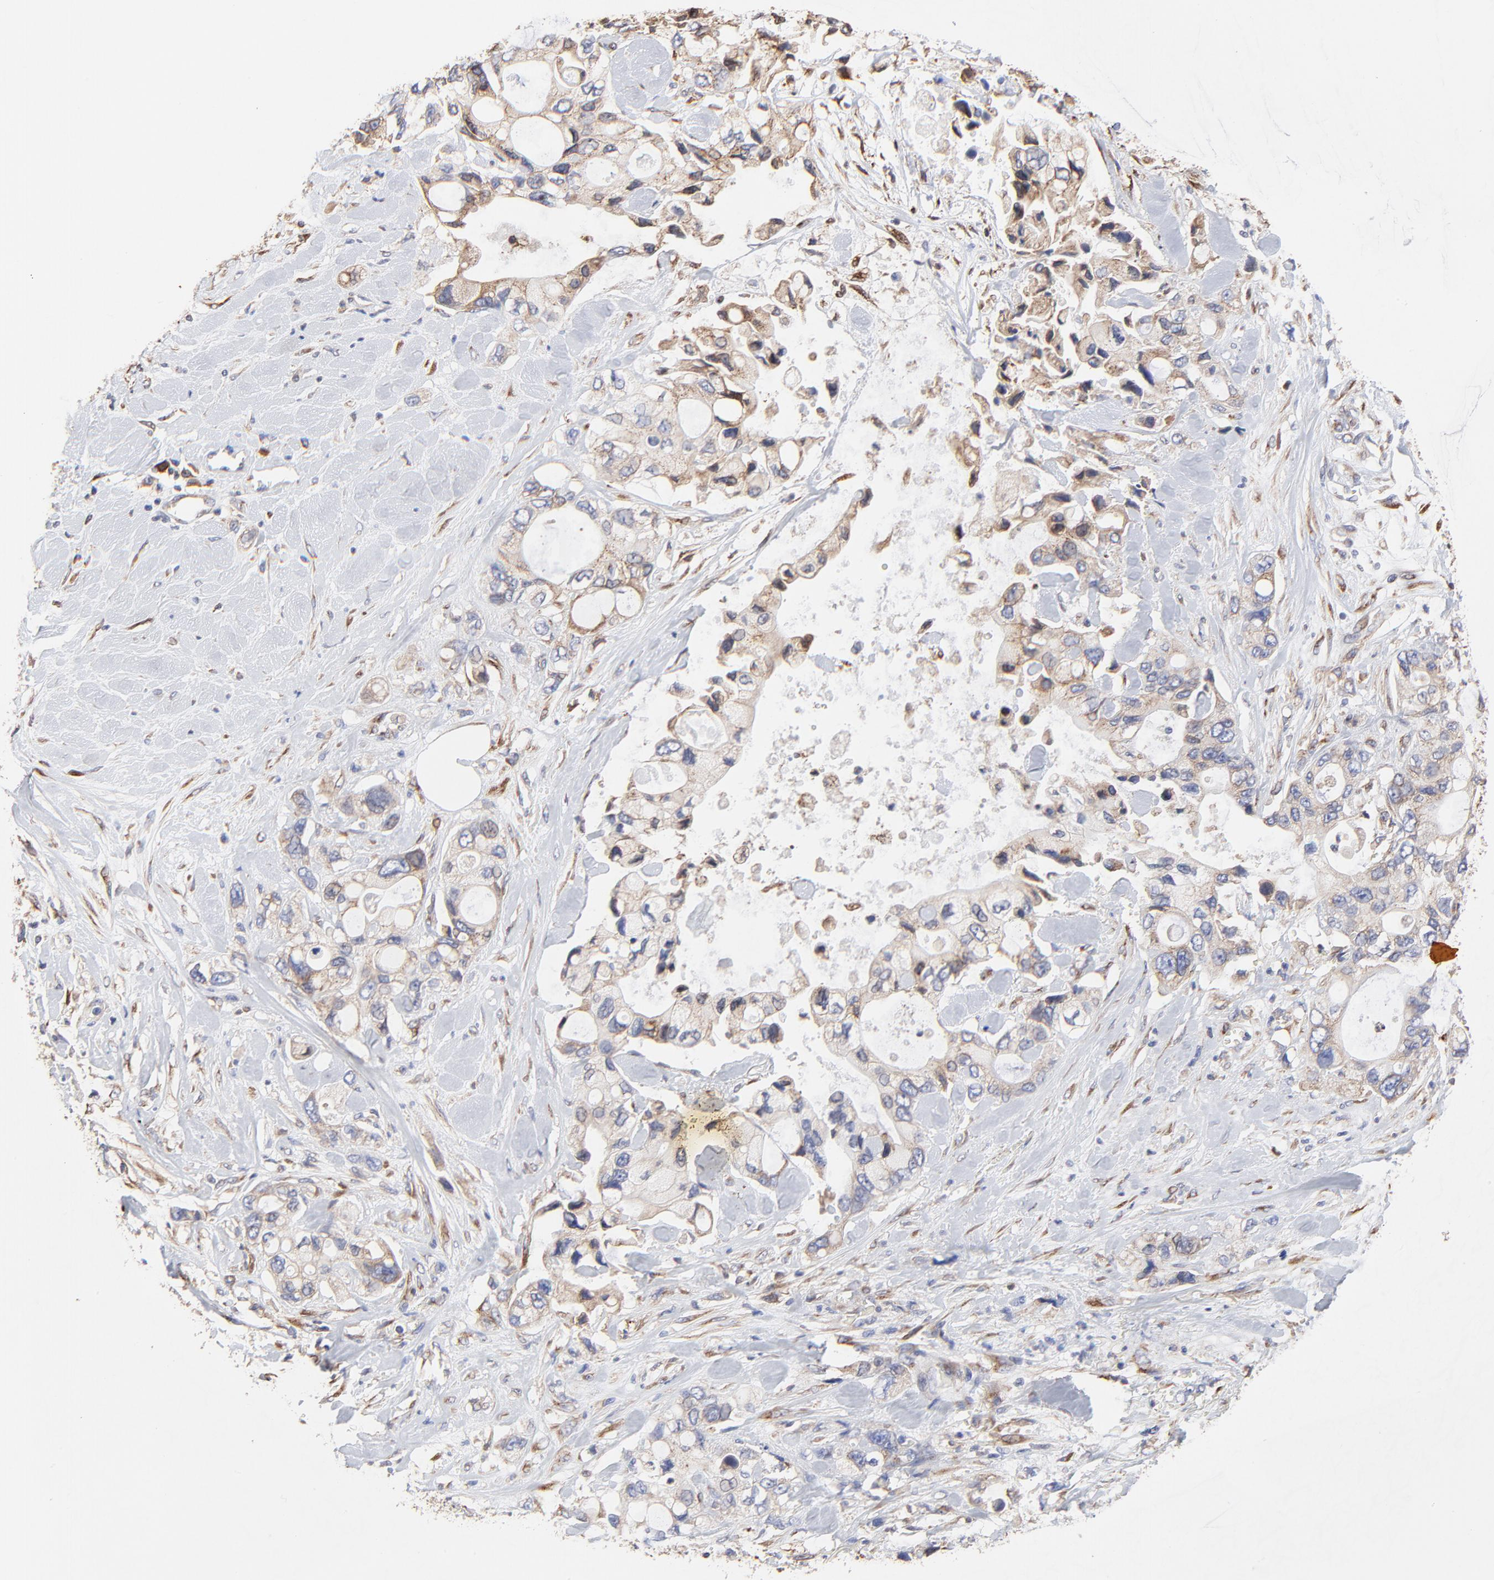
{"staining": {"intensity": "weak", "quantity": ">75%", "location": "cytoplasmic/membranous"}, "tissue": "pancreatic cancer", "cell_type": "Tumor cells", "image_type": "cancer", "snomed": [{"axis": "morphology", "description": "Adenocarcinoma, NOS"}, {"axis": "topography", "description": "Pancreas"}], "caption": "The image shows a brown stain indicating the presence of a protein in the cytoplasmic/membranous of tumor cells in pancreatic cancer (adenocarcinoma).", "gene": "LMAN1", "patient": {"sex": "male", "age": 70}}